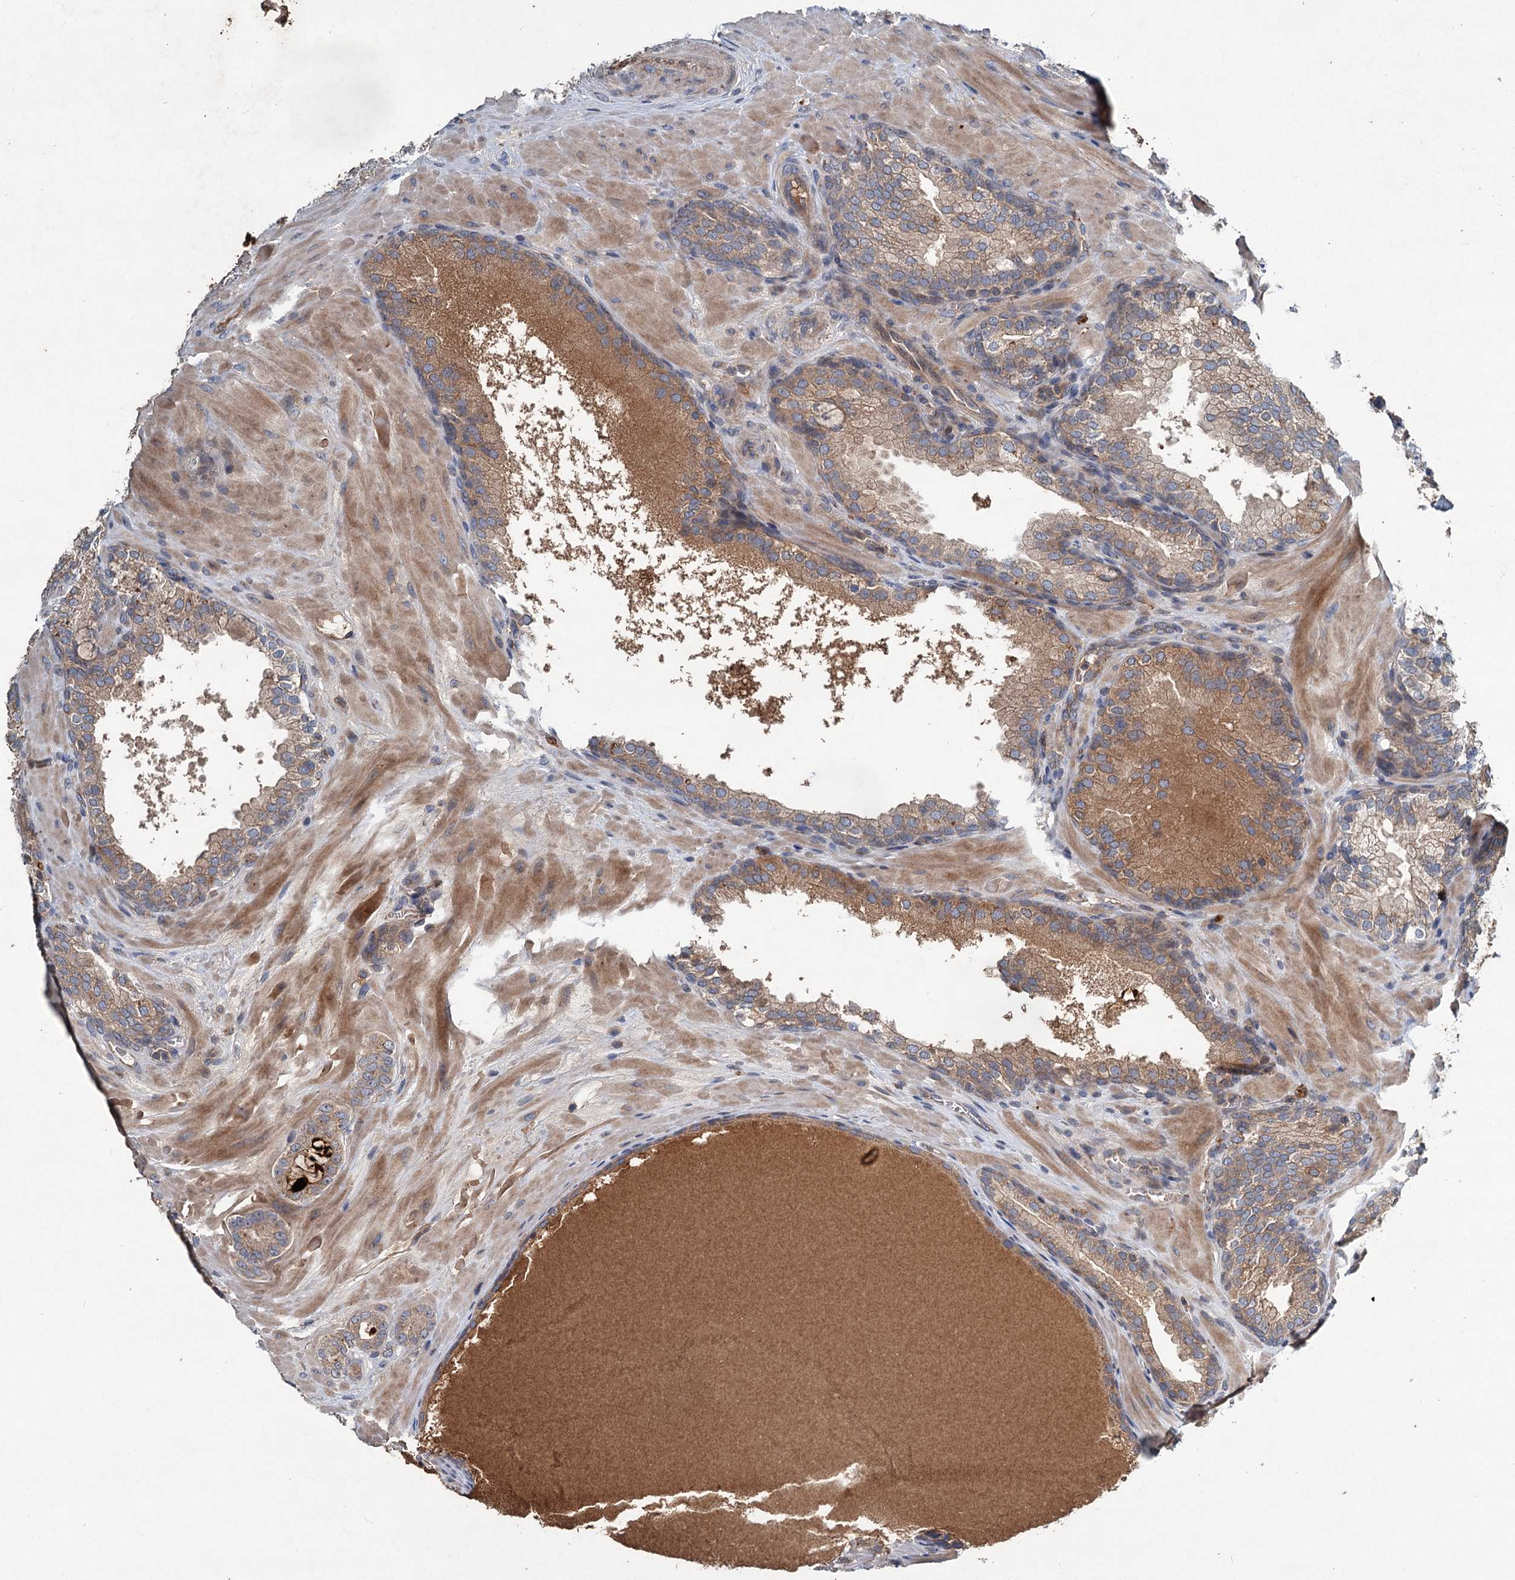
{"staining": {"intensity": "weak", "quantity": "25%-75%", "location": "cytoplasmic/membranous"}, "tissue": "prostate cancer", "cell_type": "Tumor cells", "image_type": "cancer", "snomed": [{"axis": "morphology", "description": "Adenocarcinoma, High grade"}, {"axis": "topography", "description": "Prostate"}], "caption": "High-magnification brightfield microscopy of prostate cancer (adenocarcinoma (high-grade)) stained with DAB (brown) and counterstained with hematoxylin (blue). tumor cells exhibit weak cytoplasmic/membranous expression is present in about25%-75% of cells. (IHC, brightfield microscopy, high magnification).", "gene": "TAPBPL", "patient": {"sex": "male", "age": 60}}